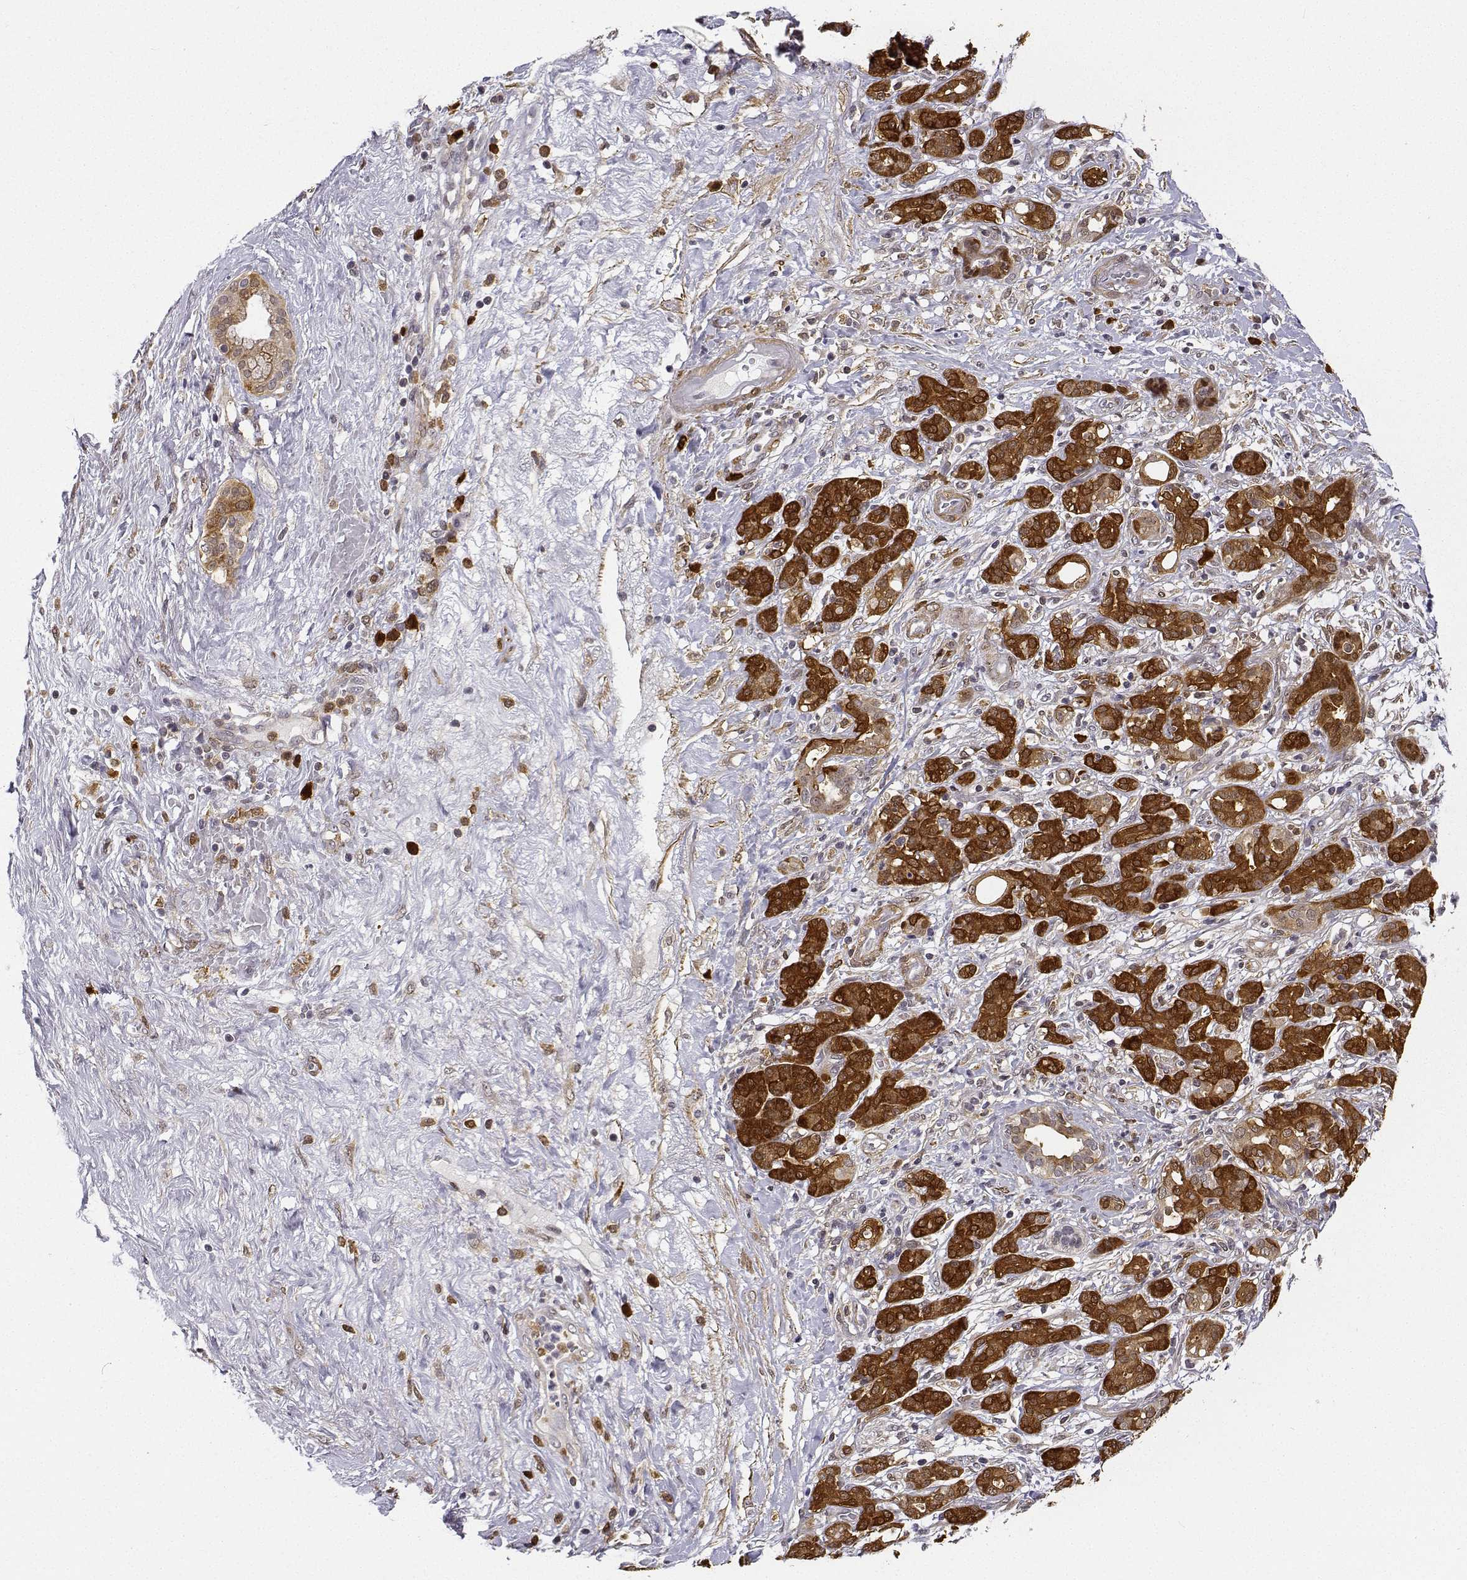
{"staining": {"intensity": "strong", "quantity": ">75%", "location": "cytoplasmic/membranous"}, "tissue": "pancreatic cancer", "cell_type": "Tumor cells", "image_type": "cancer", "snomed": [{"axis": "morphology", "description": "Adenocarcinoma, NOS"}, {"axis": "topography", "description": "Pancreas"}], "caption": "Immunohistochemical staining of pancreatic adenocarcinoma reveals strong cytoplasmic/membranous protein staining in approximately >75% of tumor cells. Immunohistochemistry stains the protein of interest in brown and the nuclei are stained blue.", "gene": "PHGDH", "patient": {"sex": "male", "age": 44}}